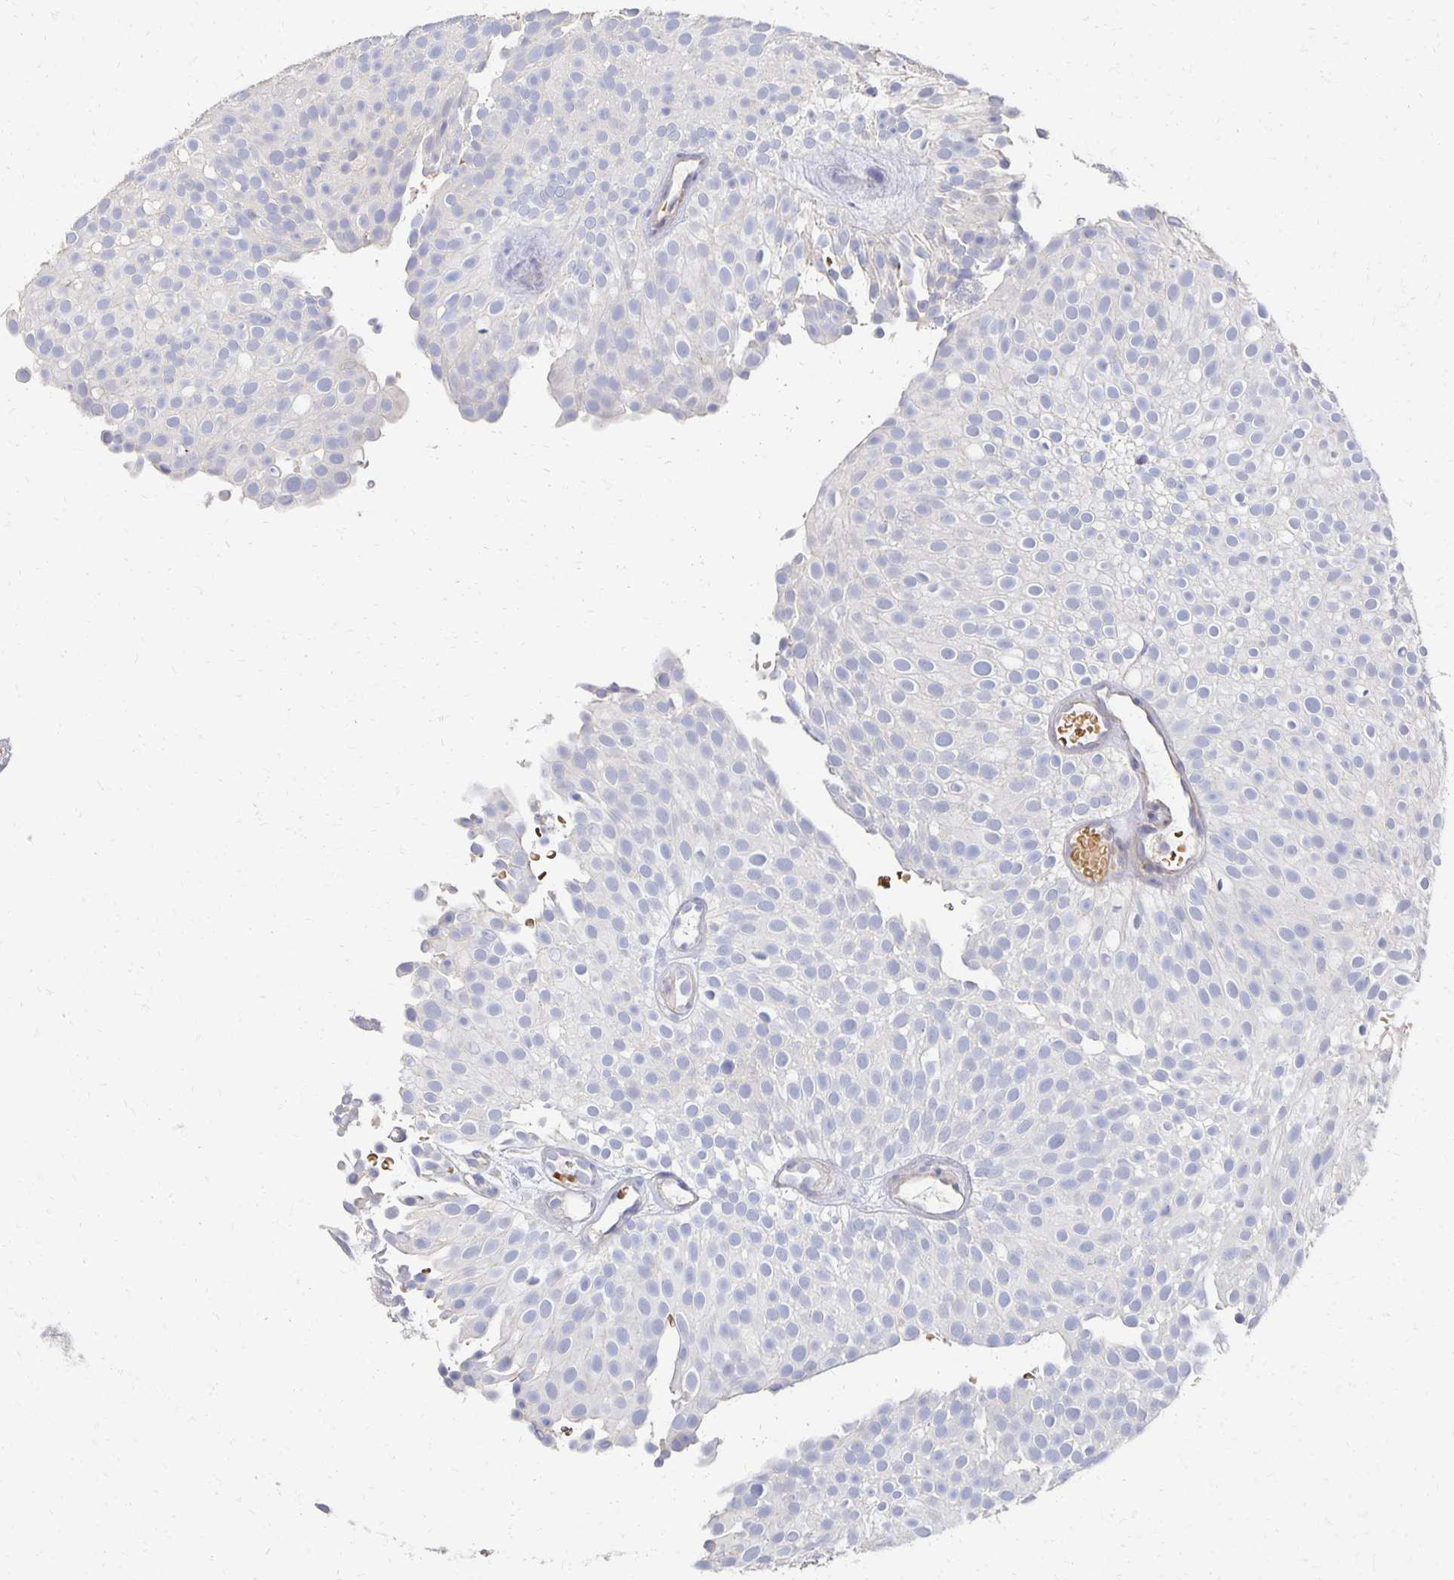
{"staining": {"intensity": "negative", "quantity": "none", "location": "none"}, "tissue": "urothelial cancer", "cell_type": "Tumor cells", "image_type": "cancer", "snomed": [{"axis": "morphology", "description": "Urothelial carcinoma, Low grade"}, {"axis": "topography", "description": "Urinary bladder"}], "caption": "This is an IHC micrograph of urothelial carcinoma (low-grade). There is no positivity in tumor cells.", "gene": "CST6", "patient": {"sex": "male", "age": 78}}